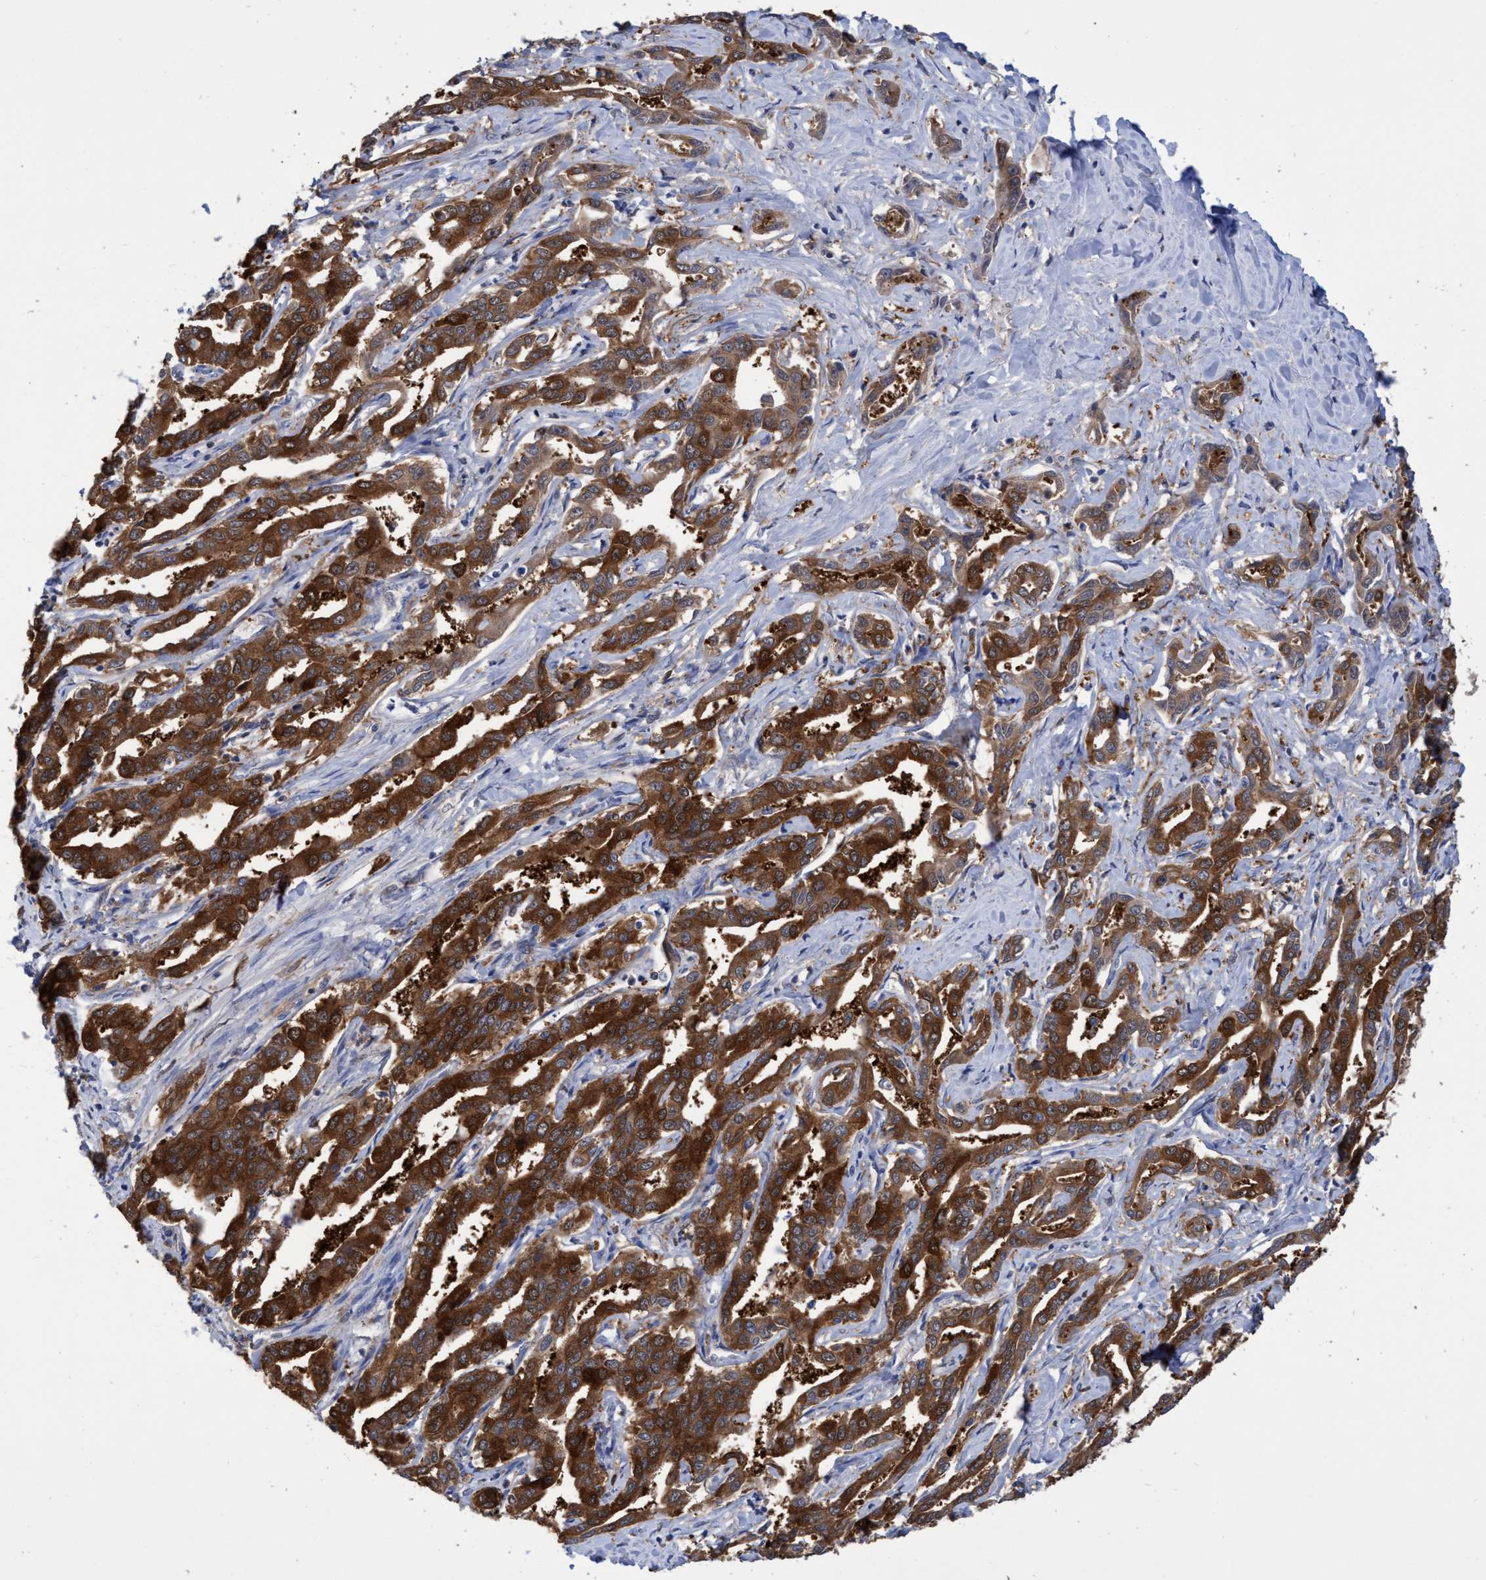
{"staining": {"intensity": "strong", "quantity": ">75%", "location": "cytoplasmic/membranous"}, "tissue": "liver cancer", "cell_type": "Tumor cells", "image_type": "cancer", "snomed": [{"axis": "morphology", "description": "Cholangiocarcinoma"}, {"axis": "topography", "description": "Liver"}], "caption": "Immunohistochemical staining of human liver cancer reveals high levels of strong cytoplasmic/membranous protein staining in about >75% of tumor cells.", "gene": "PNPO", "patient": {"sex": "male", "age": 59}}